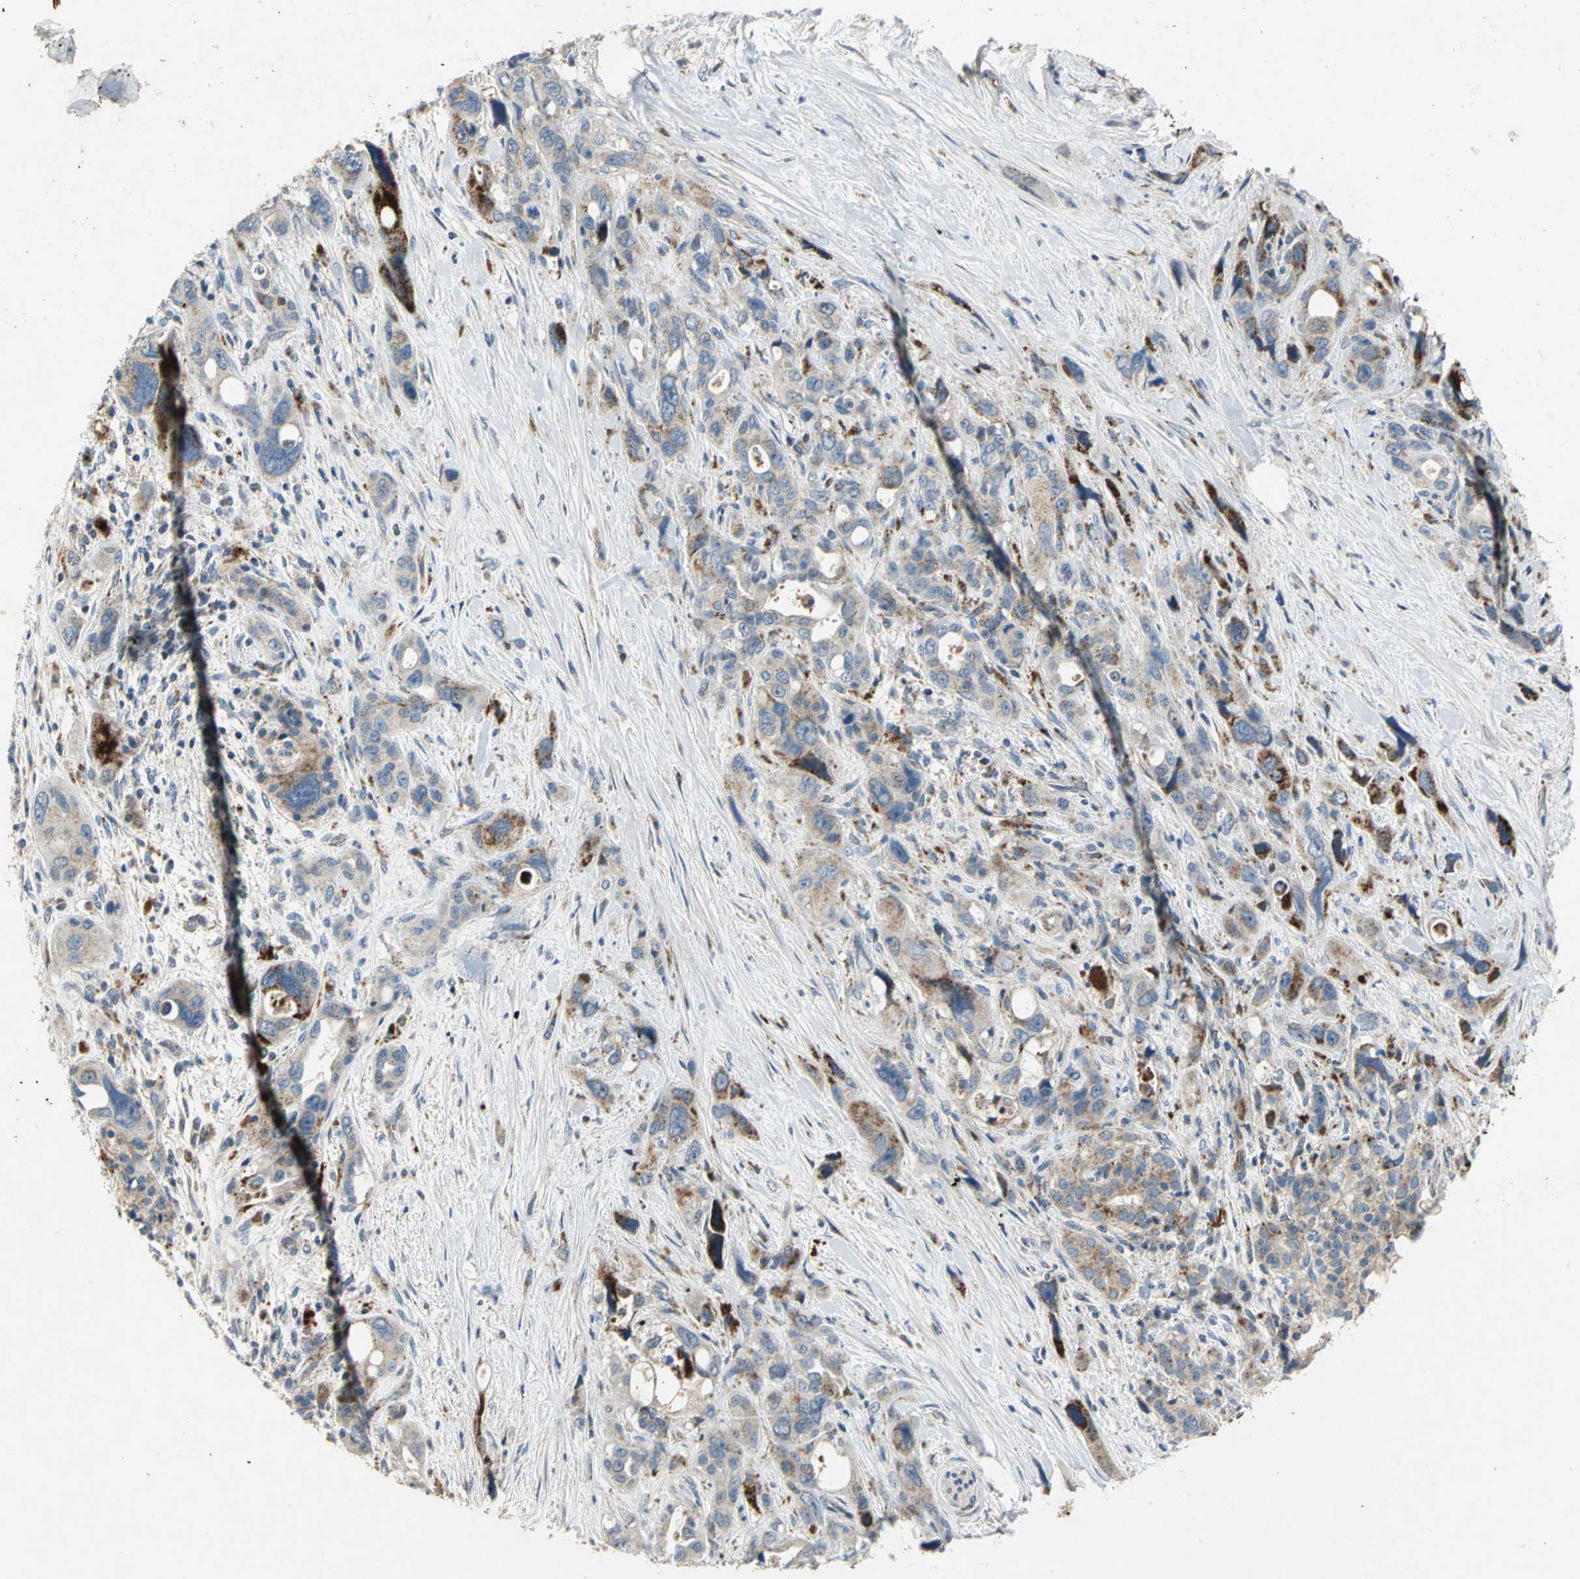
{"staining": {"intensity": "strong", "quantity": ">75%", "location": "cytoplasmic/membranous"}, "tissue": "pancreatic cancer", "cell_type": "Tumor cells", "image_type": "cancer", "snomed": [{"axis": "morphology", "description": "Adenocarcinoma, NOS"}, {"axis": "topography", "description": "Pancreas"}], "caption": "Strong cytoplasmic/membranous positivity for a protein is seen in approximately >75% of tumor cells of pancreatic adenocarcinoma using immunohistochemistry (IHC).", "gene": "SPPL2B", "patient": {"sex": "male", "age": 46}}